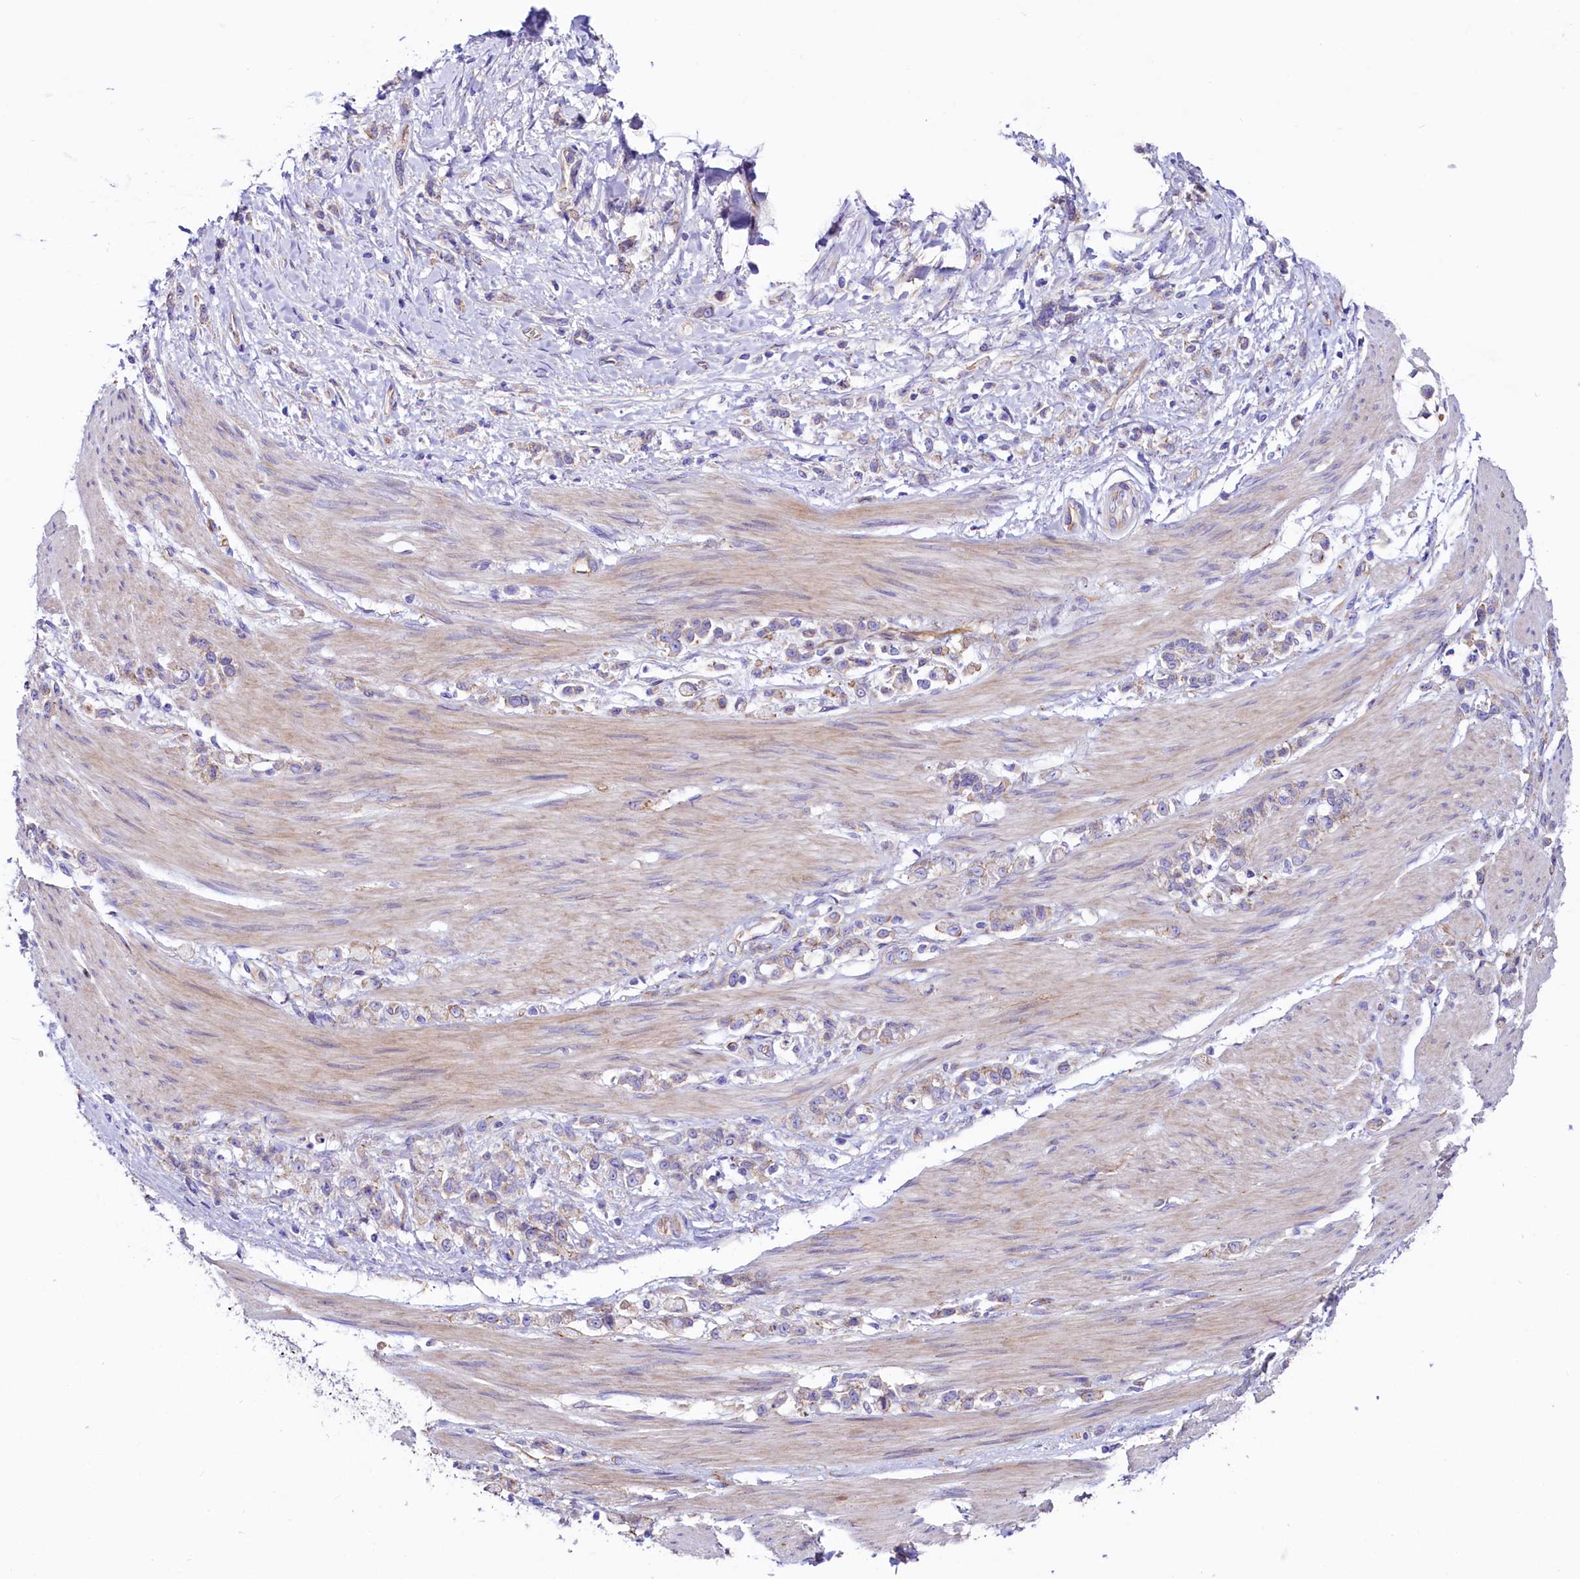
{"staining": {"intensity": "weak", "quantity": "<25%", "location": "cytoplasmic/membranous"}, "tissue": "stomach cancer", "cell_type": "Tumor cells", "image_type": "cancer", "snomed": [{"axis": "morphology", "description": "Adenocarcinoma, NOS"}, {"axis": "topography", "description": "Stomach"}], "caption": "The immunohistochemistry (IHC) micrograph has no significant positivity in tumor cells of adenocarcinoma (stomach) tissue. Brightfield microscopy of immunohistochemistry (IHC) stained with DAB (3,3'-diaminobenzidine) (brown) and hematoxylin (blue), captured at high magnification.", "gene": "SLF1", "patient": {"sex": "female", "age": 60}}